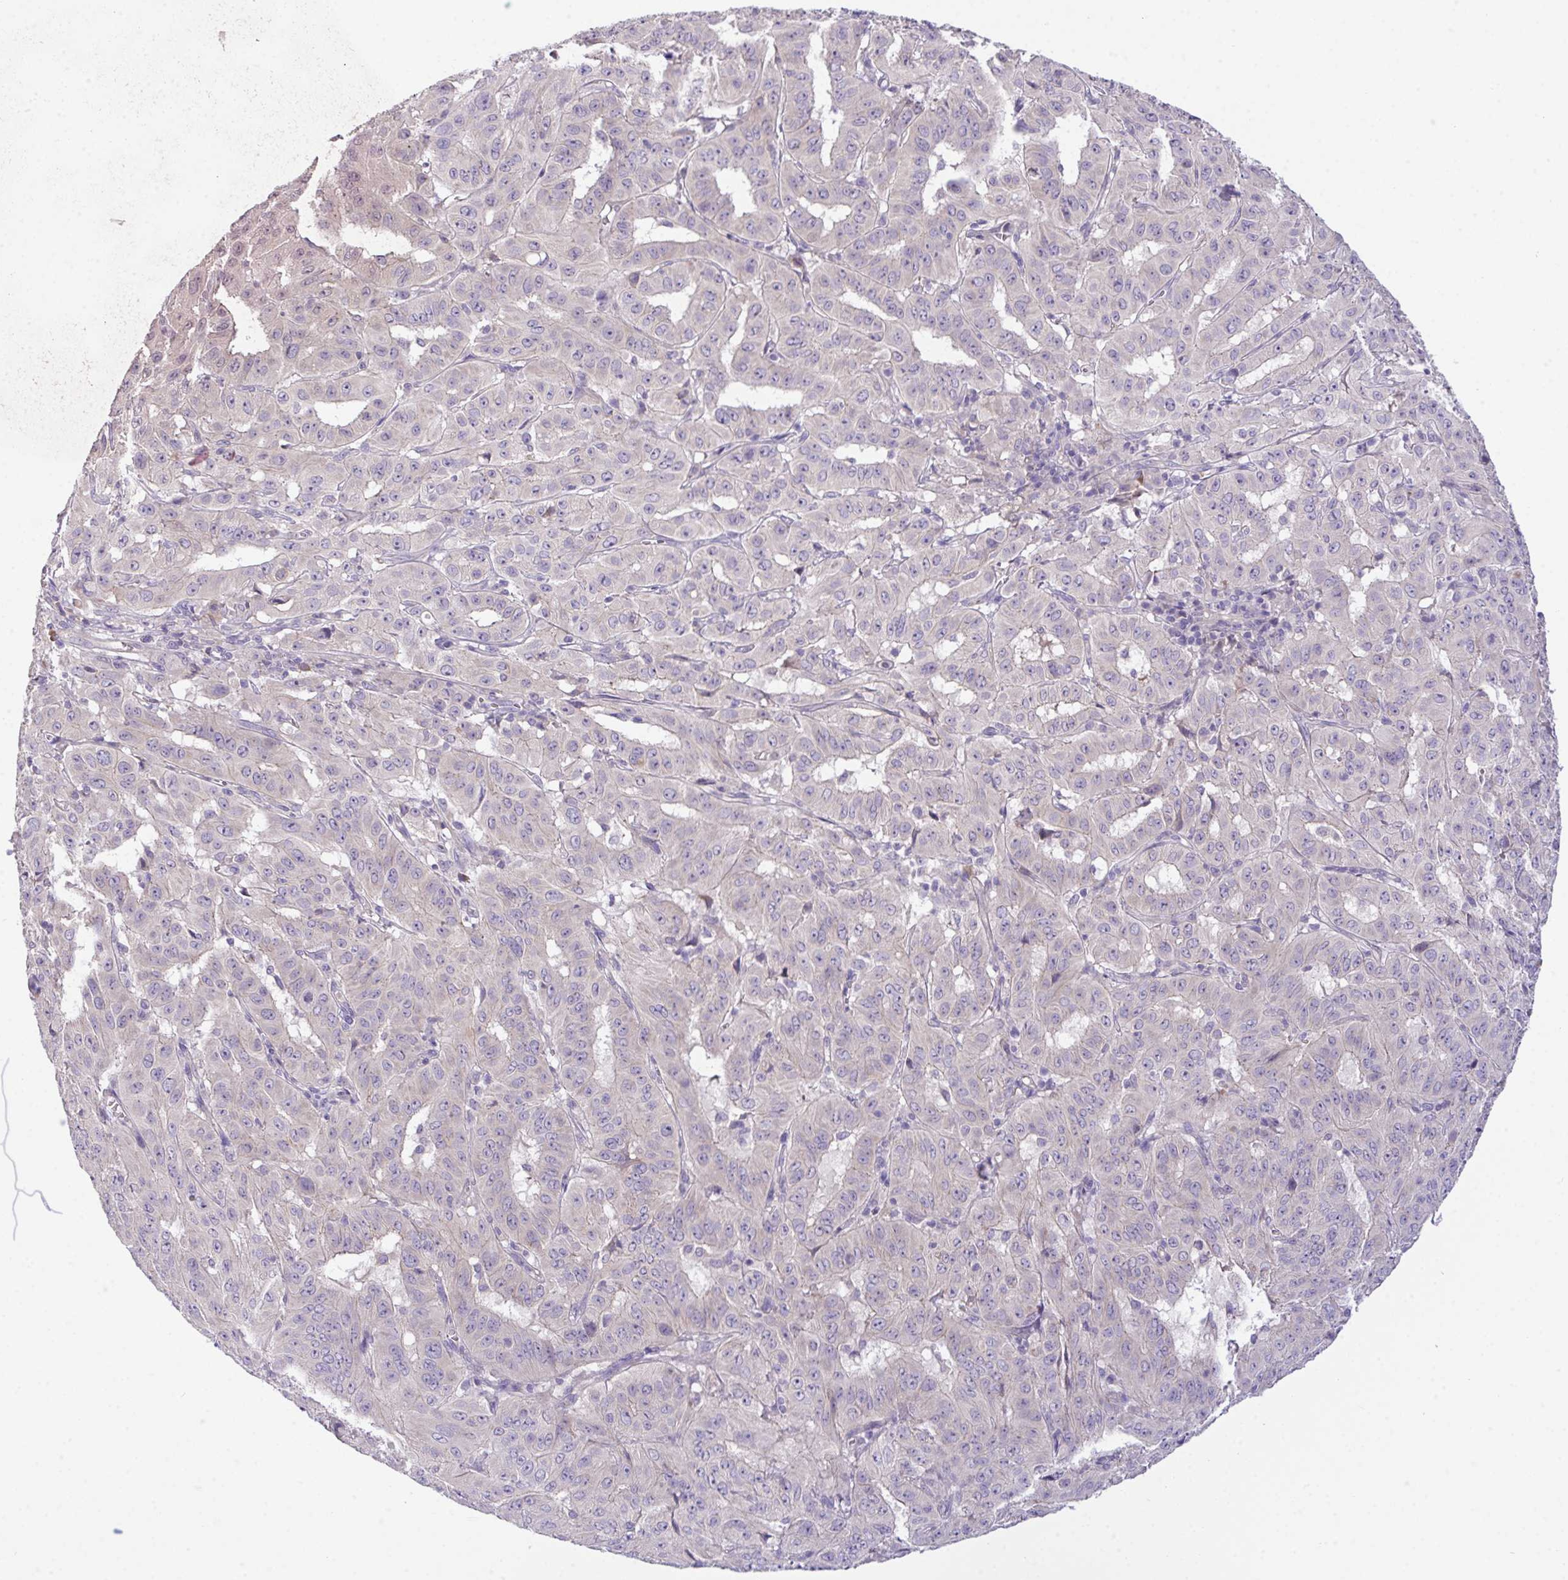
{"staining": {"intensity": "negative", "quantity": "none", "location": "none"}, "tissue": "pancreatic cancer", "cell_type": "Tumor cells", "image_type": "cancer", "snomed": [{"axis": "morphology", "description": "Adenocarcinoma, NOS"}, {"axis": "topography", "description": "Pancreas"}], "caption": "IHC histopathology image of neoplastic tissue: pancreatic cancer stained with DAB (3,3'-diaminobenzidine) exhibits no significant protein staining in tumor cells.", "gene": "ZNF581", "patient": {"sex": "male", "age": 63}}